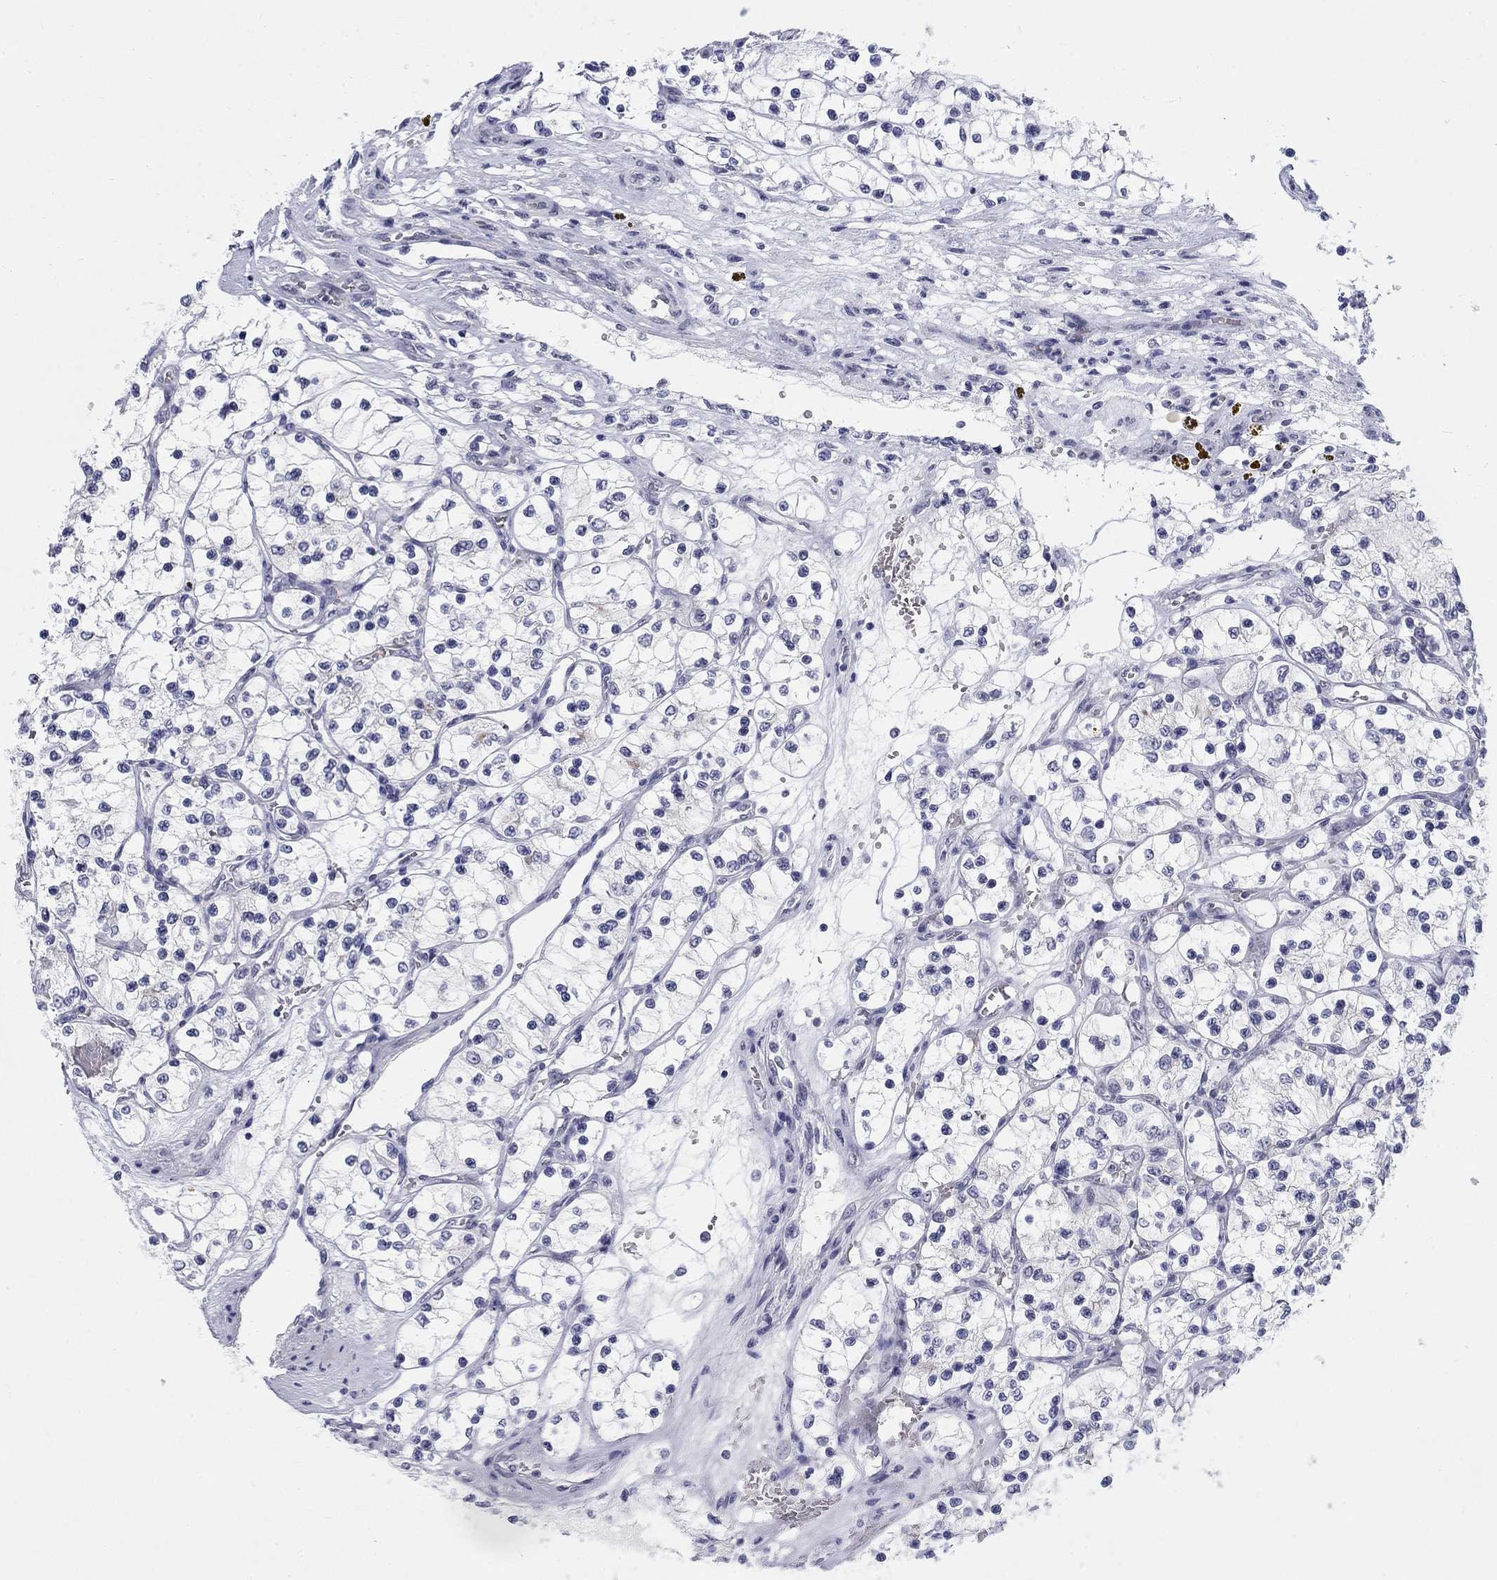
{"staining": {"intensity": "negative", "quantity": "none", "location": "none"}, "tissue": "renal cancer", "cell_type": "Tumor cells", "image_type": "cancer", "snomed": [{"axis": "morphology", "description": "Adenocarcinoma, NOS"}, {"axis": "topography", "description": "Kidney"}], "caption": "A histopathology image of adenocarcinoma (renal) stained for a protein exhibits no brown staining in tumor cells. (DAB immunohistochemistry visualized using brightfield microscopy, high magnification).", "gene": "DMTN", "patient": {"sex": "female", "age": 69}}